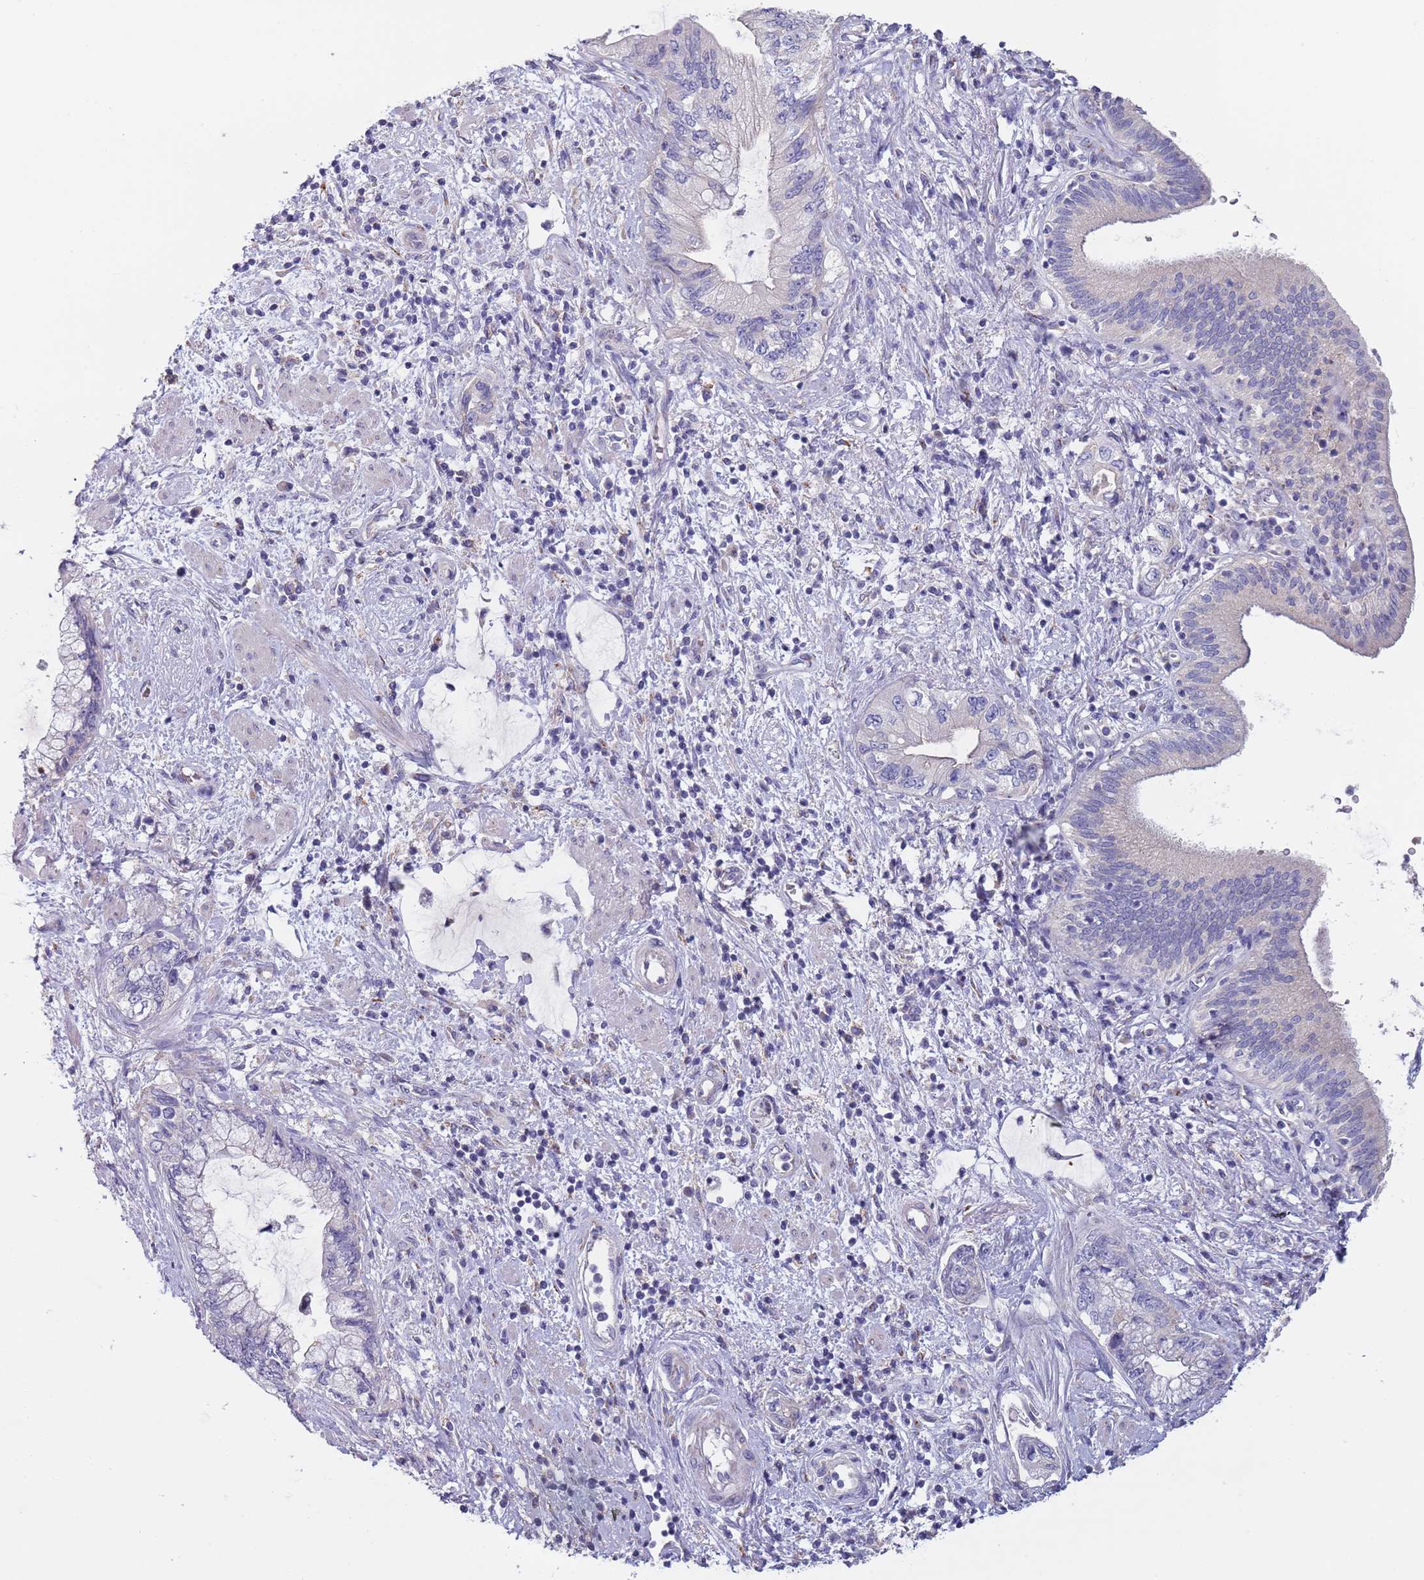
{"staining": {"intensity": "negative", "quantity": "none", "location": "none"}, "tissue": "pancreatic cancer", "cell_type": "Tumor cells", "image_type": "cancer", "snomed": [{"axis": "morphology", "description": "Adenocarcinoma, NOS"}, {"axis": "topography", "description": "Pancreas"}], "caption": "A histopathology image of pancreatic cancer (adenocarcinoma) stained for a protein reveals no brown staining in tumor cells.", "gene": "MAN1C1", "patient": {"sex": "female", "age": 73}}